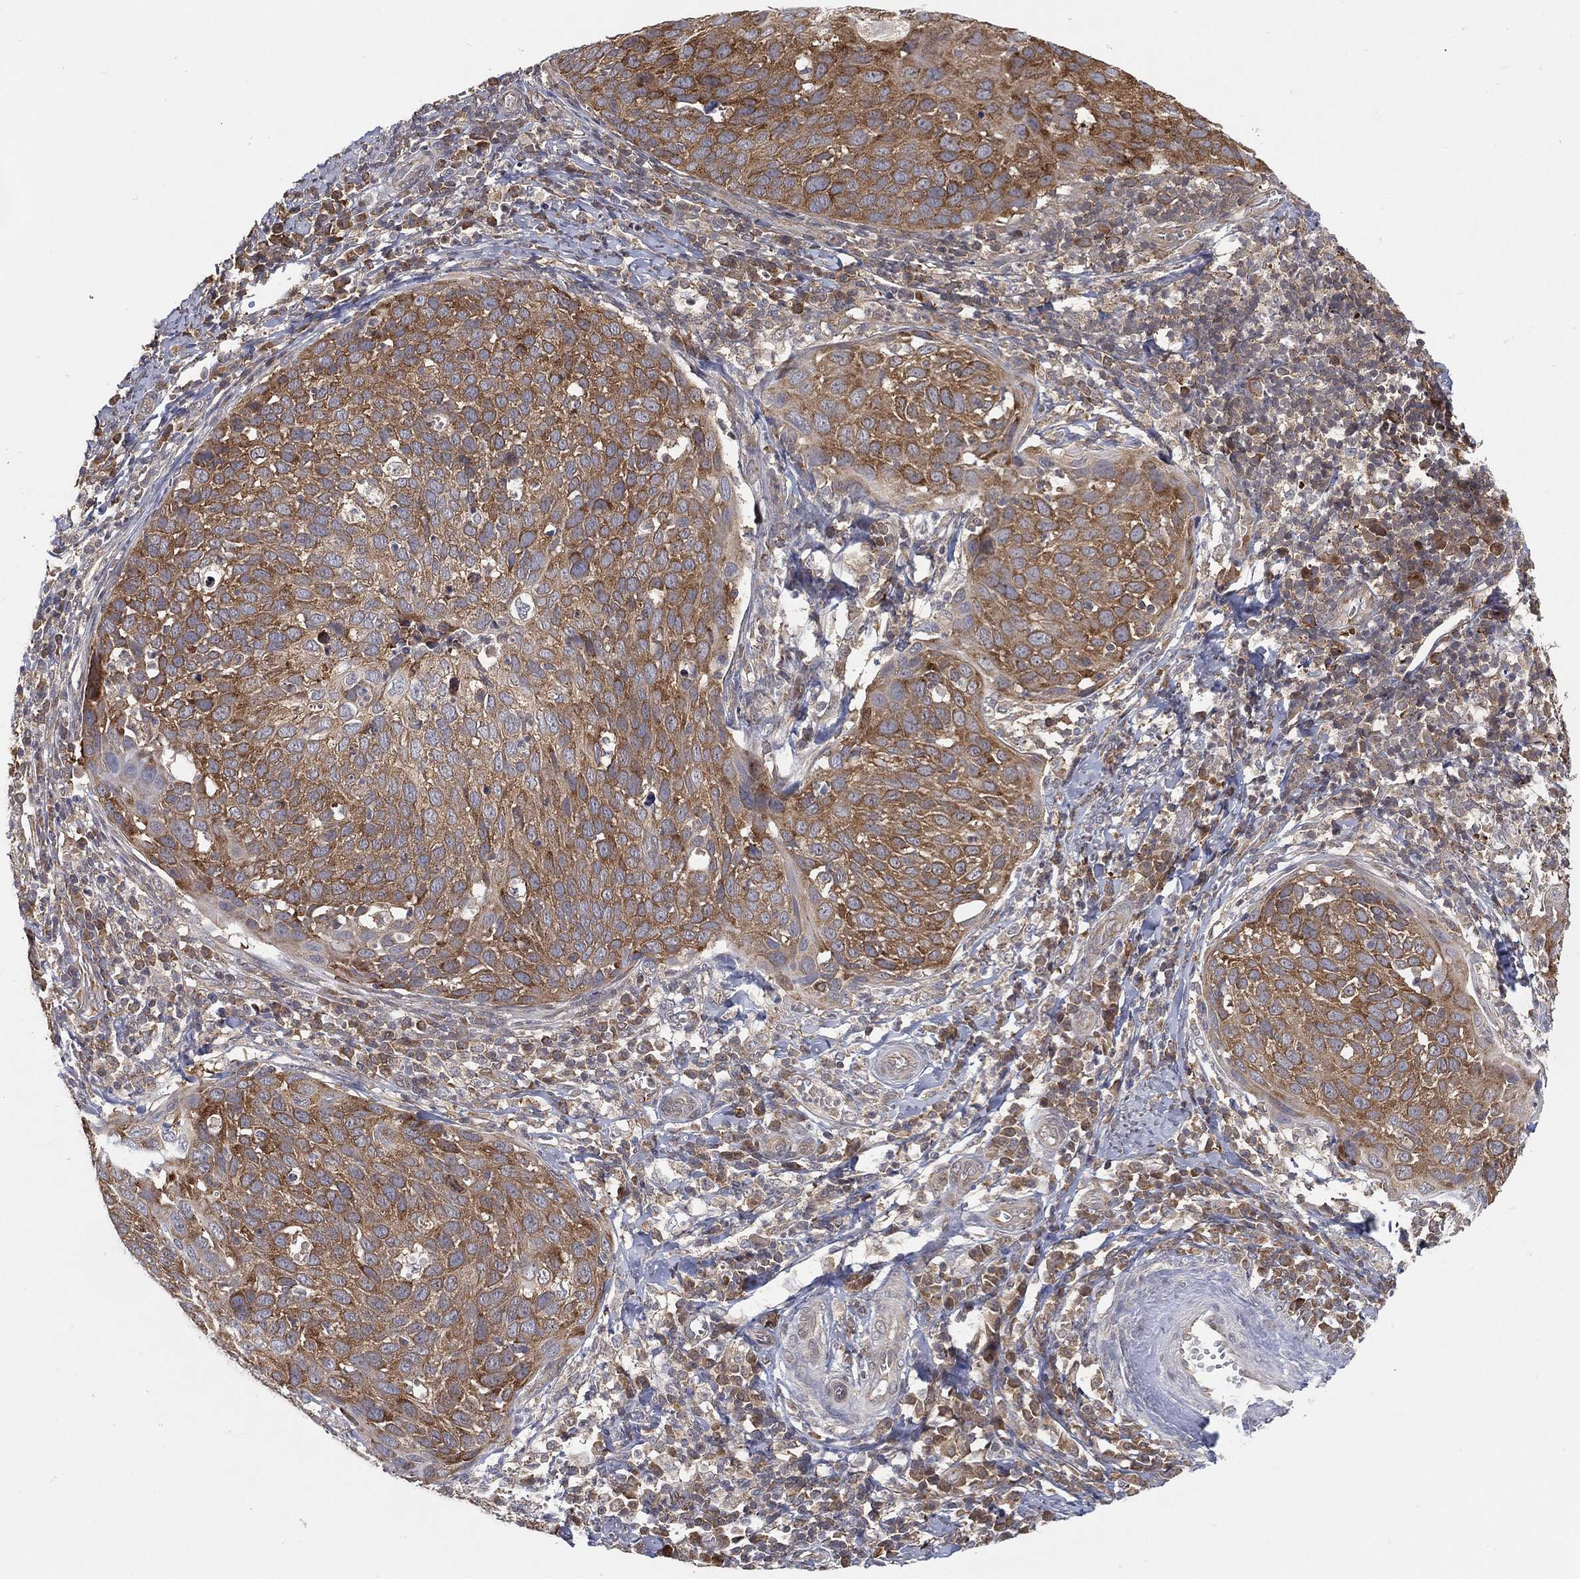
{"staining": {"intensity": "moderate", "quantity": ">75%", "location": "cytoplasmic/membranous"}, "tissue": "cervical cancer", "cell_type": "Tumor cells", "image_type": "cancer", "snomed": [{"axis": "morphology", "description": "Squamous cell carcinoma, NOS"}, {"axis": "topography", "description": "Cervix"}], "caption": "Cervical squamous cell carcinoma stained for a protein reveals moderate cytoplasmic/membranous positivity in tumor cells. The staining was performed using DAB (3,3'-diaminobenzidine) to visualize the protein expression in brown, while the nuclei were stained in blue with hematoxylin (Magnification: 20x).", "gene": "TMTC4", "patient": {"sex": "female", "age": 54}}